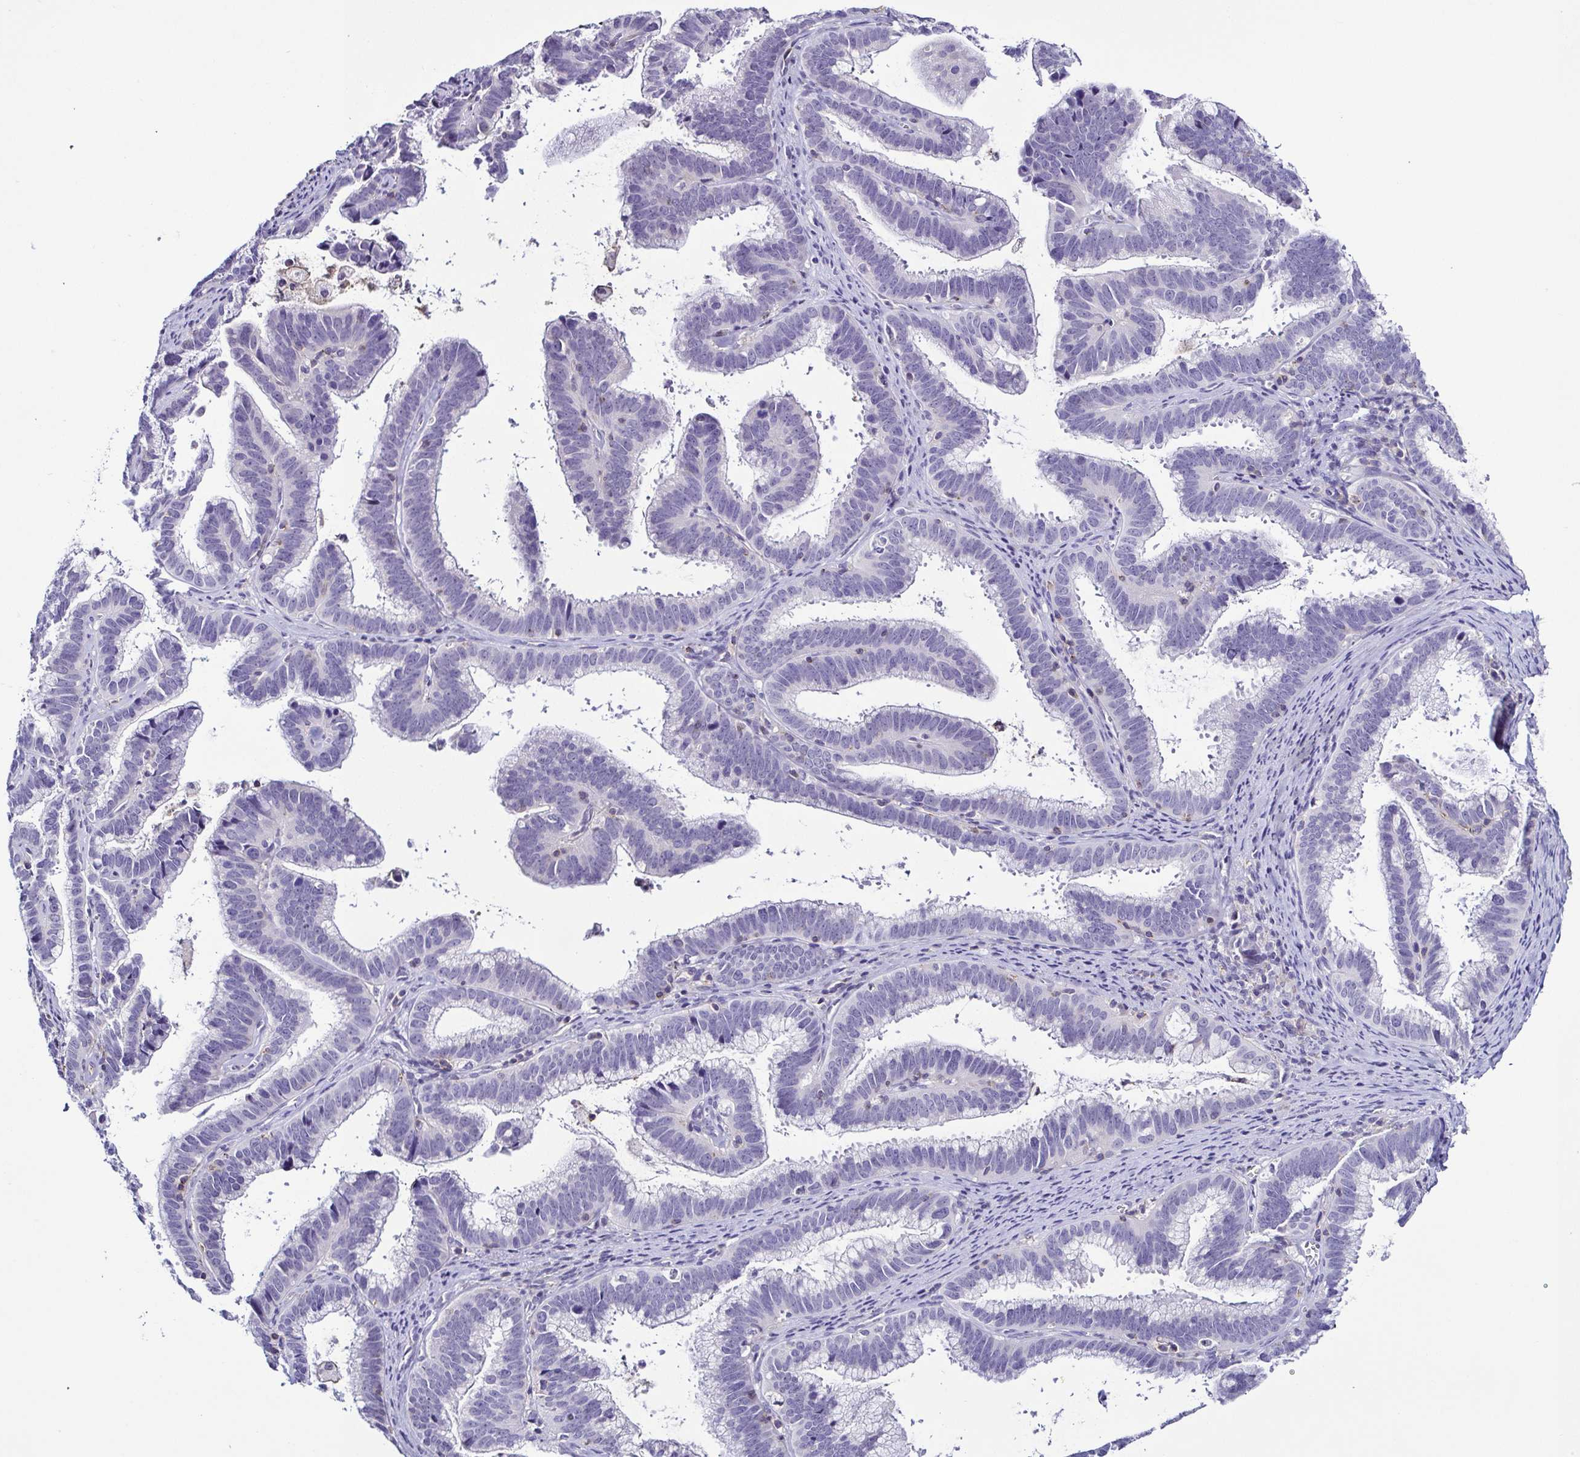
{"staining": {"intensity": "negative", "quantity": "none", "location": "none"}, "tissue": "cervical cancer", "cell_type": "Tumor cells", "image_type": "cancer", "snomed": [{"axis": "morphology", "description": "Adenocarcinoma, NOS"}, {"axis": "topography", "description": "Cervix"}], "caption": "Adenocarcinoma (cervical) stained for a protein using IHC exhibits no positivity tumor cells.", "gene": "TNNT2", "patient": {"sex": "female", "age": 61}}